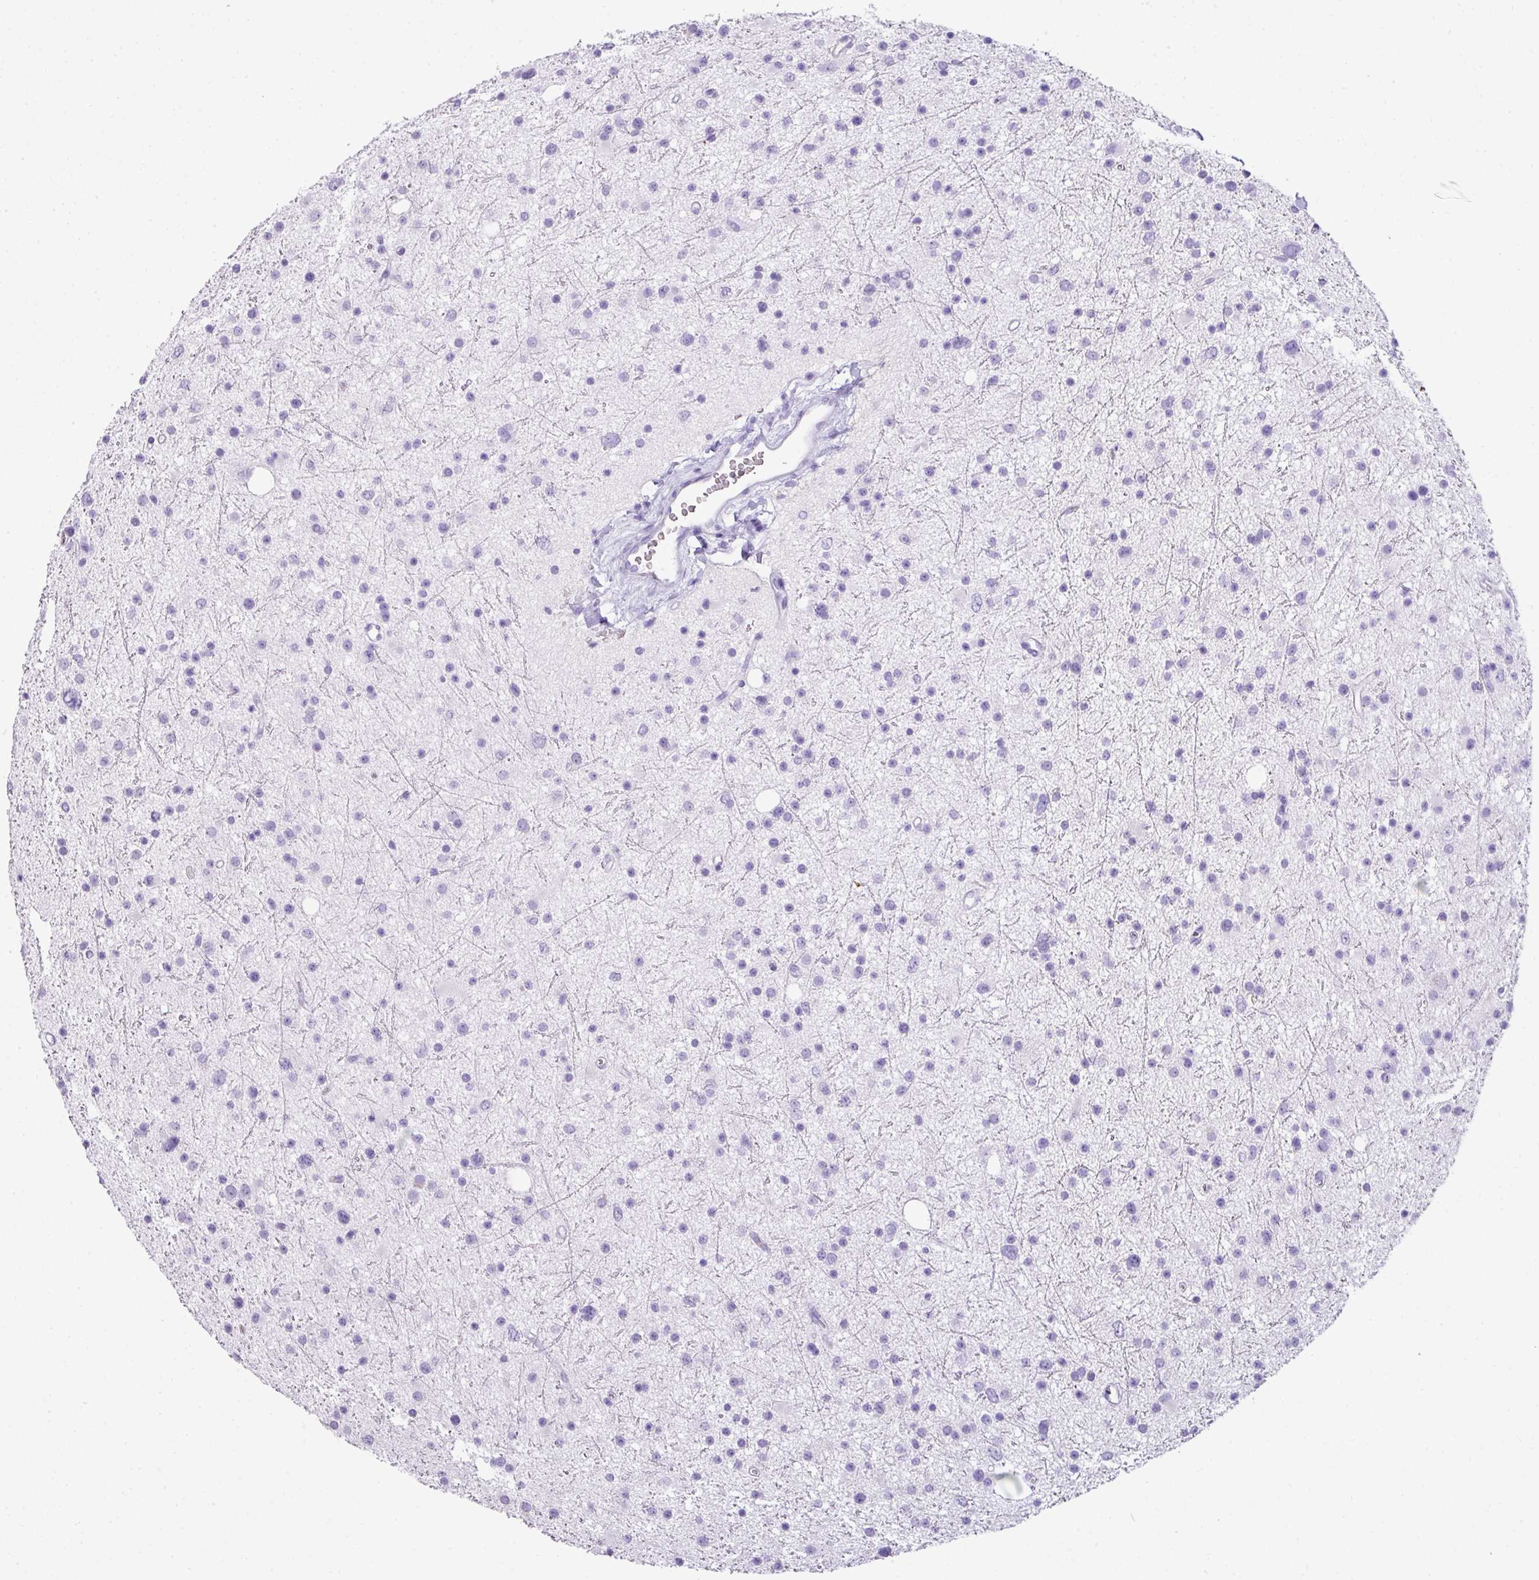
{"staining": {"intensity": "negative", "quantity": "none", "location": "none"}, "tissue": "glioma", "cell_type": "Tumor cells", "image_type": "cancer", "snomed": [{"axis": "morphology", "description": "Glioma, malignant, Low grade"}, {"axis": "topography", "description": "Cerebral cortex"}], "caption": "A micrograph of human glioma is negative for staining in tumor cells.", "gene": "TNP1", "patient": {"sex": "female", "age": 39}}